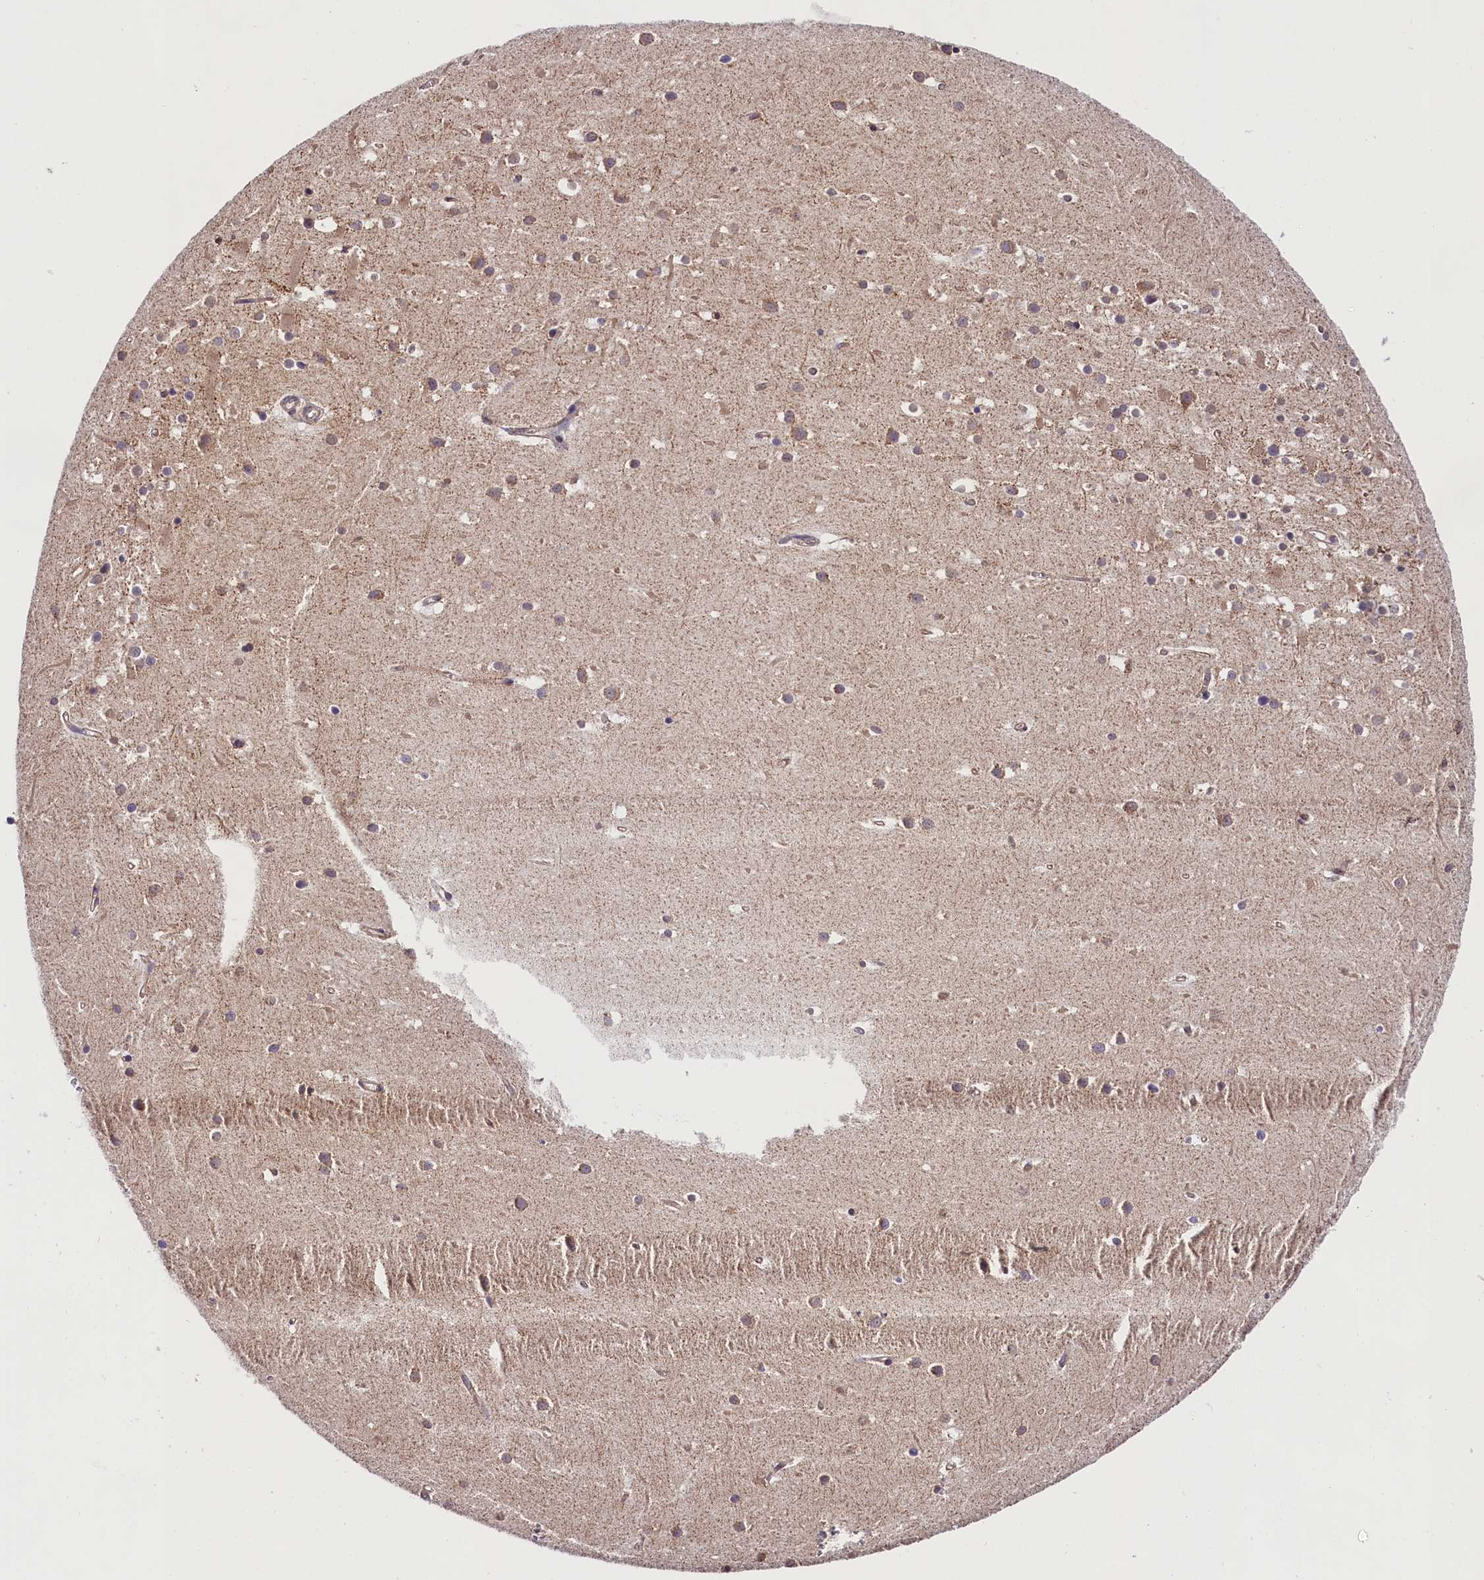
{"staining": {"intensity": "moderate", "quantity": "<25%", "location": "cytoplasmic/membranous"}, "tissue": "cerebellum", "cell_type": "Cells in granular layer", "image_type": "normal", "snomed": [{"axis": "morphology", "description": "Normal tissue, NOS"}, {"axis": "topography", "description": "Cerebellum"}], "caption": "Normal cerebellum demonstrates moderate cytoplasmic/membranous expression in approximately <25% of cells in granular layer.", "gene": "SPG11", "patient": {"sex": "male", "age": 54}}